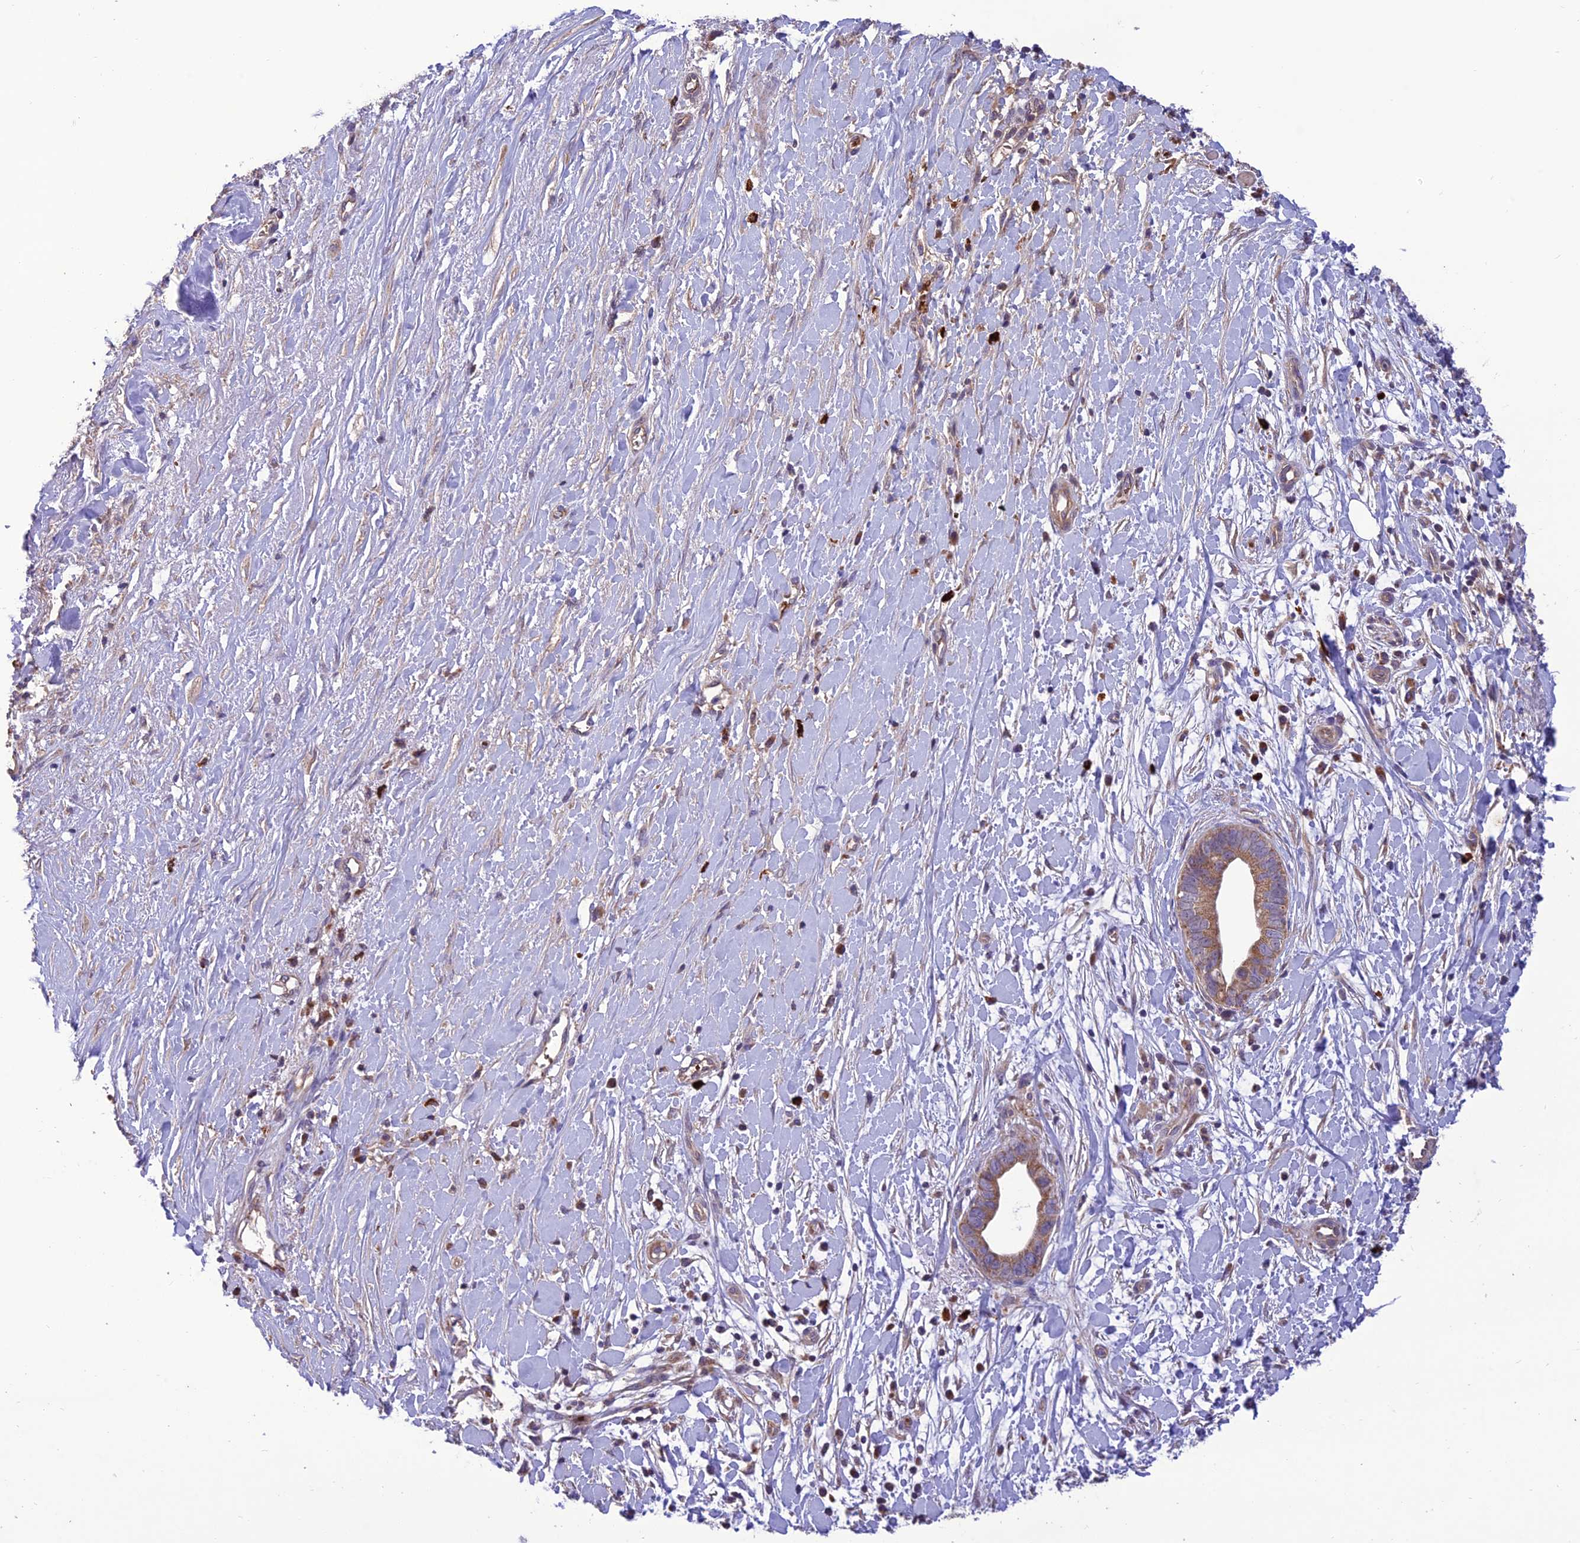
{"staining": {"intensity": "moderate", "quantity": ">75%", "location": "cytoplasmic/membranous"}, "tissue": "liver cancer", "cell_type": "Tumor cells", "image_type": "cancer", "snomed": [{"axis": "morphology", "description": "Cholangiocarcinoma"}, {"axis": "topography", "description": "Liver"}], "caption": "This image reveals IHC staining of human cholangiocarcinoma (liver), with medium moderate cytoplasmic/membranous staining in about >75% of tumor cells.", "gene": "NDUFAF1", "patient": {"sex": "female", "age": 79}}